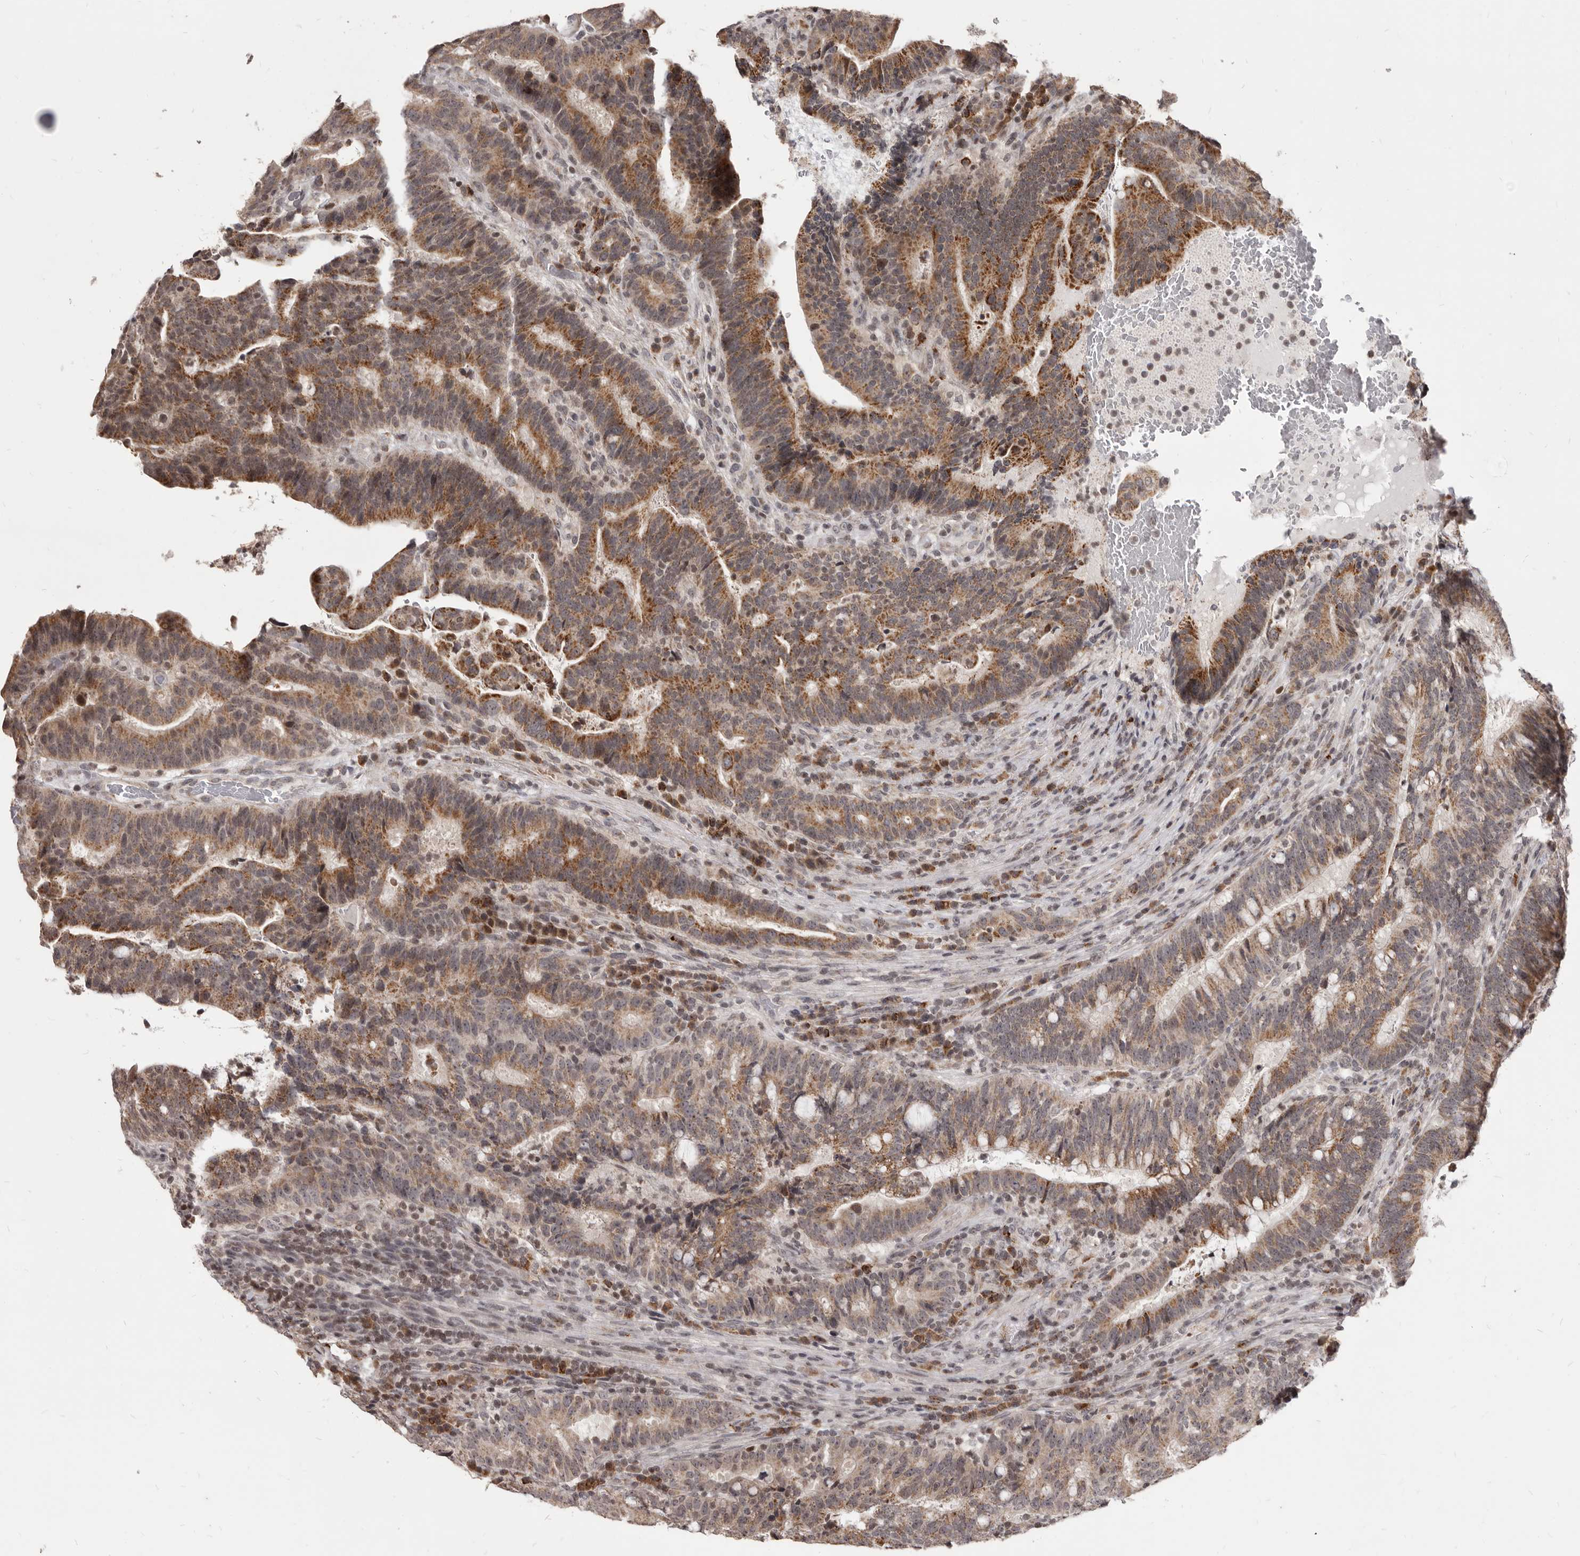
{"staining": {"intensity": "moderate", "quantity": ">75%", "location": "cytoplasmic/membranous"}, "tissue": "colorectal cancer", "cell_type": "Tumor cells", "image_type": "cancer", "snomed": [{"axis": "morphology", "description": "Adenocarcinoma, NOS"}, {"axis": "topography", "description": "Colon"}], "caption": "IHC (DAB) staining of human colorectal adenocarcinoma exhibits moderate cytoplasmic/membranous protein expression in approximately >75% of tumor cells.", "gene": "THUMPD1", "patient": {"sex": "female", "age": 66}}